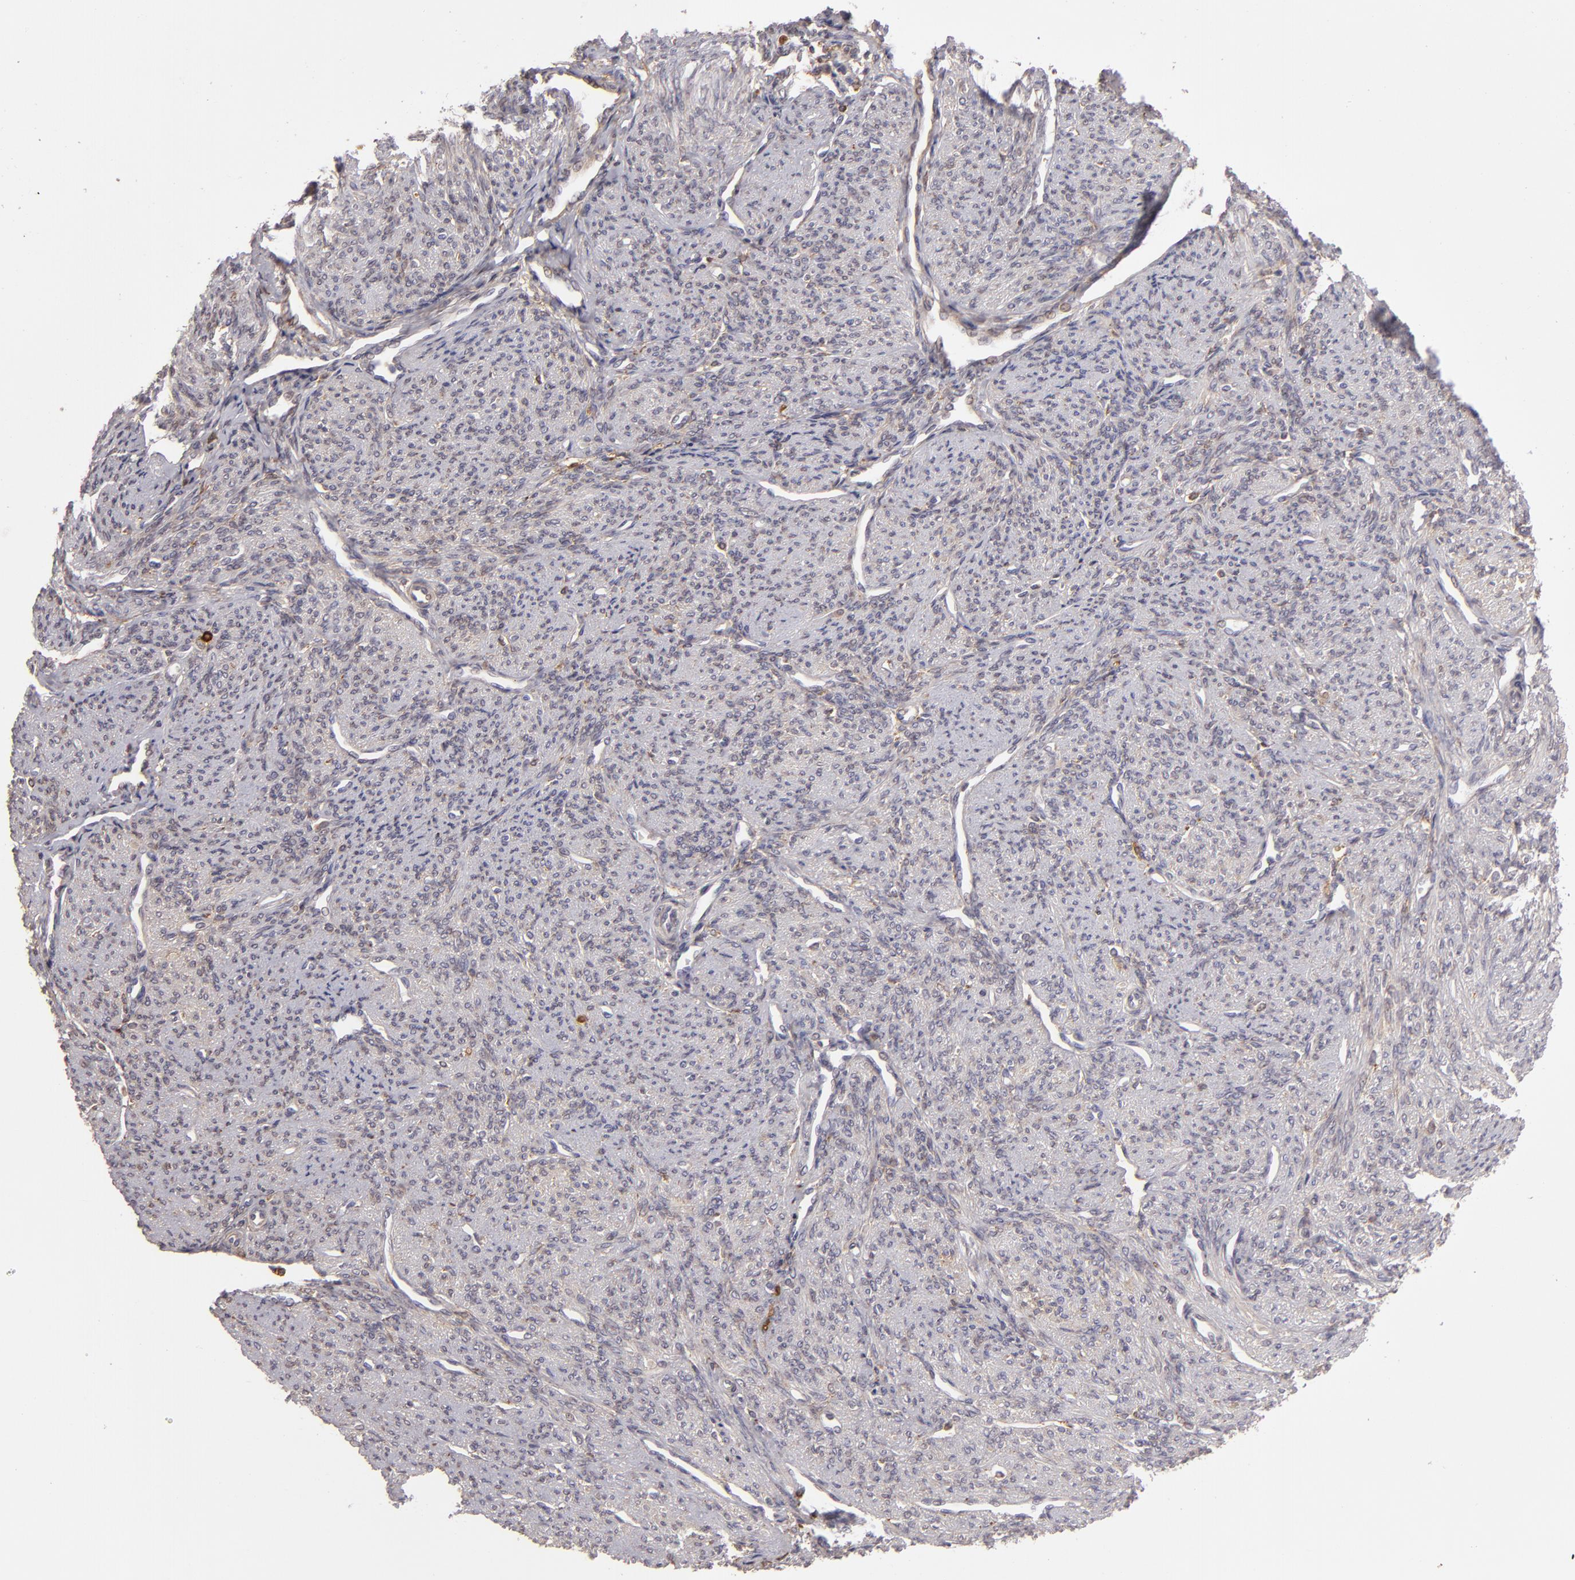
{"staining": {"intensity": "negative", "quantity": "none", "location": "none"}, "tissue": "smooth muscle", "cell_type": "Smooth muscle cells", "image_type": "normal", "snomed": [{"axis": "morphology", "description": "Normal tissue, NOS"}, {"axis": "topography", "description": "Cervix"}, {"axis": "topography", "description": "Endometrium"}], "caption": "Human smooth muscle stained for a protein using immunohistochemistry displays no staining in smooth muscle cells.", "gene": "CFB", "patient": {"sex": "female", "age": 65}}